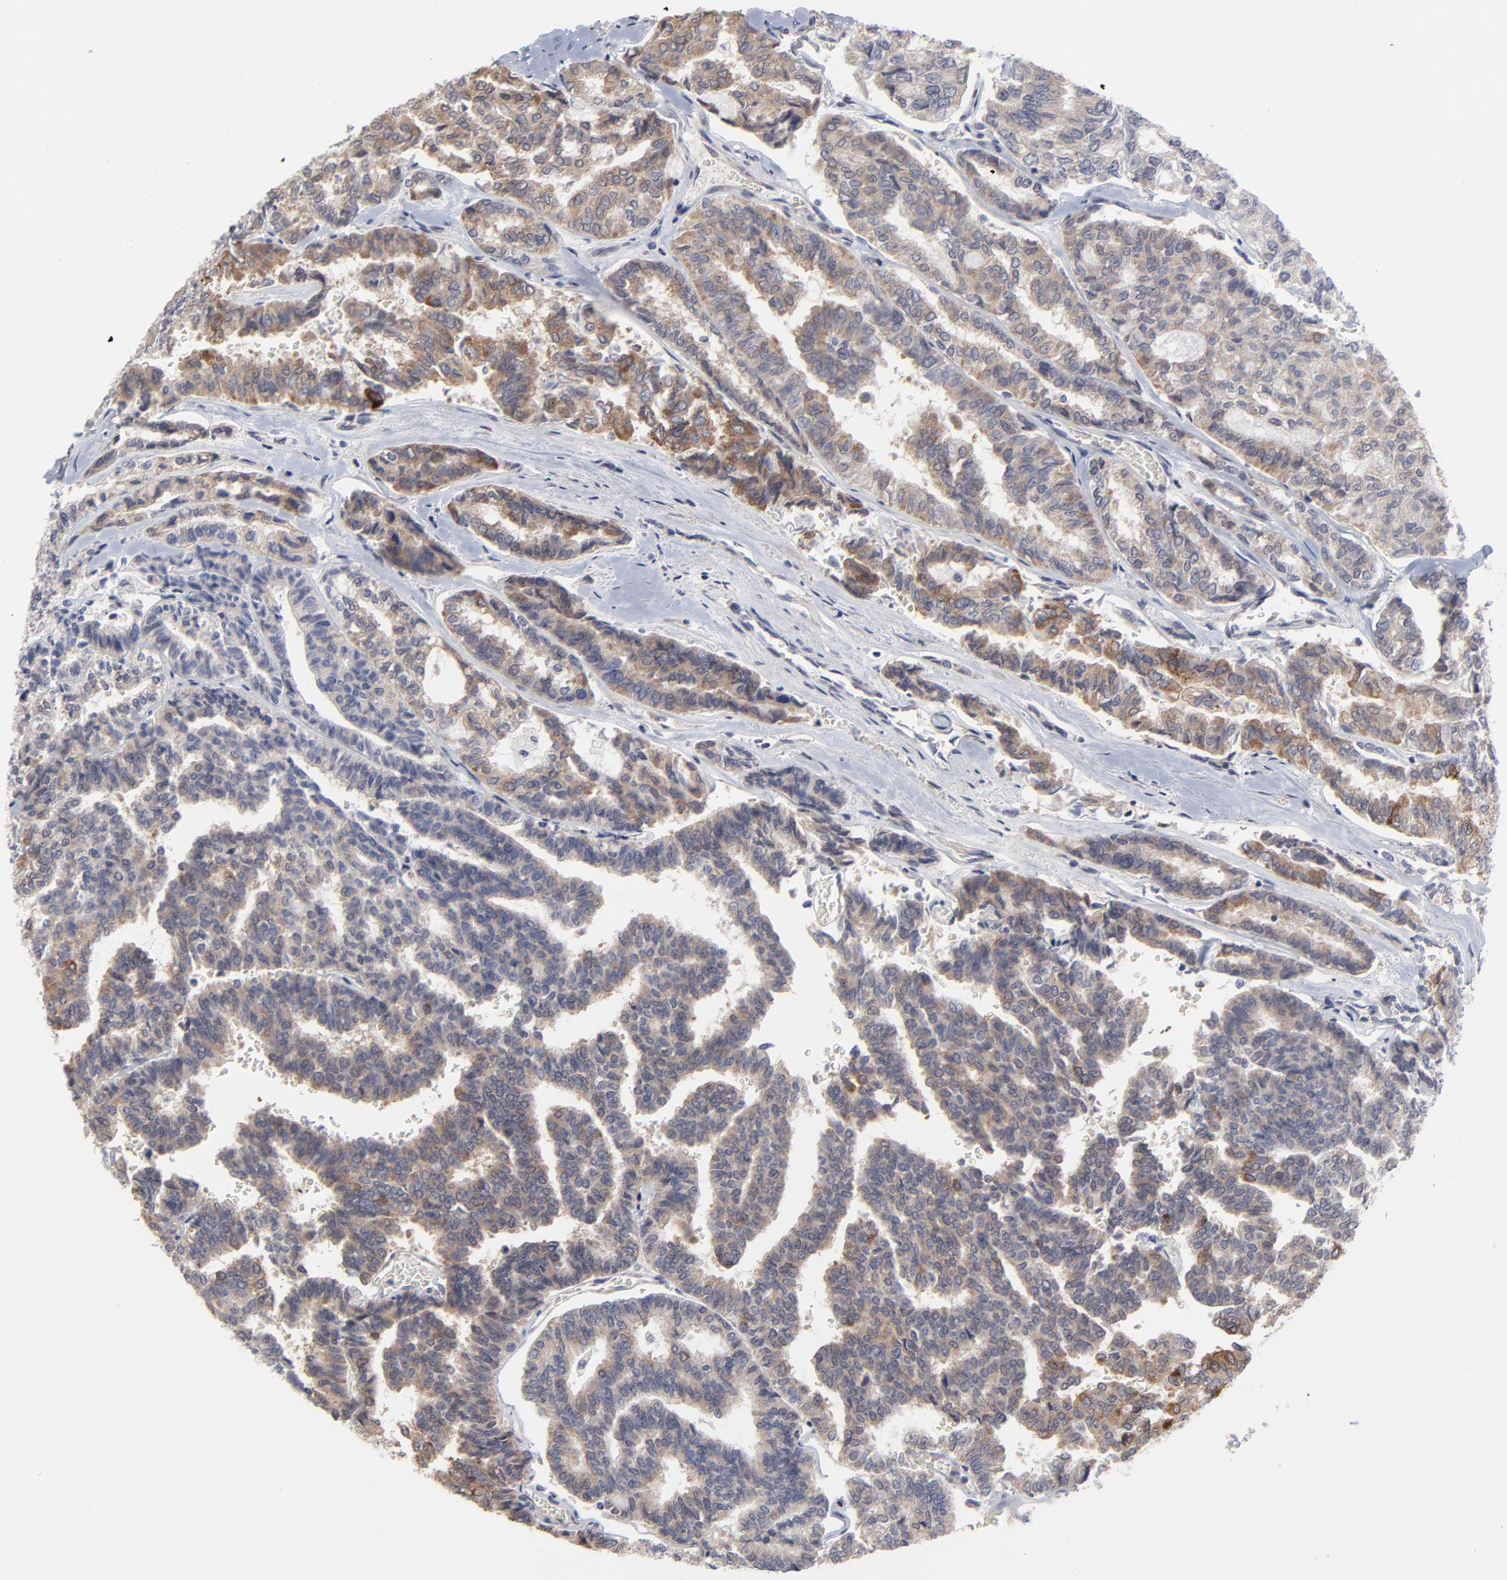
{"staining": {"intensity": "moderate", "quantity": ">75%", "location": "cytoplasmic/membranous"}, "tissue": "thyroid cancer", "cell_type": "Tumor cells", "image_type": "cancer", "snomed": [{"axis": "morphology", "description": "Papillary adenocarcinoma, NOS"}, {"axis": "topography", "description": "Thyroid gland"}], "caption": "A micrograph of human thyroid cancer stained for a protein exhibits moderate cytoplasmic/membranous brown staining in tumor cells. (Stains: DAB (3,3'-diaminobenzidine) in brown, nuclei in blue, Microscopy: brightfield microscopy at high magnification).", "gene": "MAGEA10", "patient": {"sex": "female", "age": 35}}